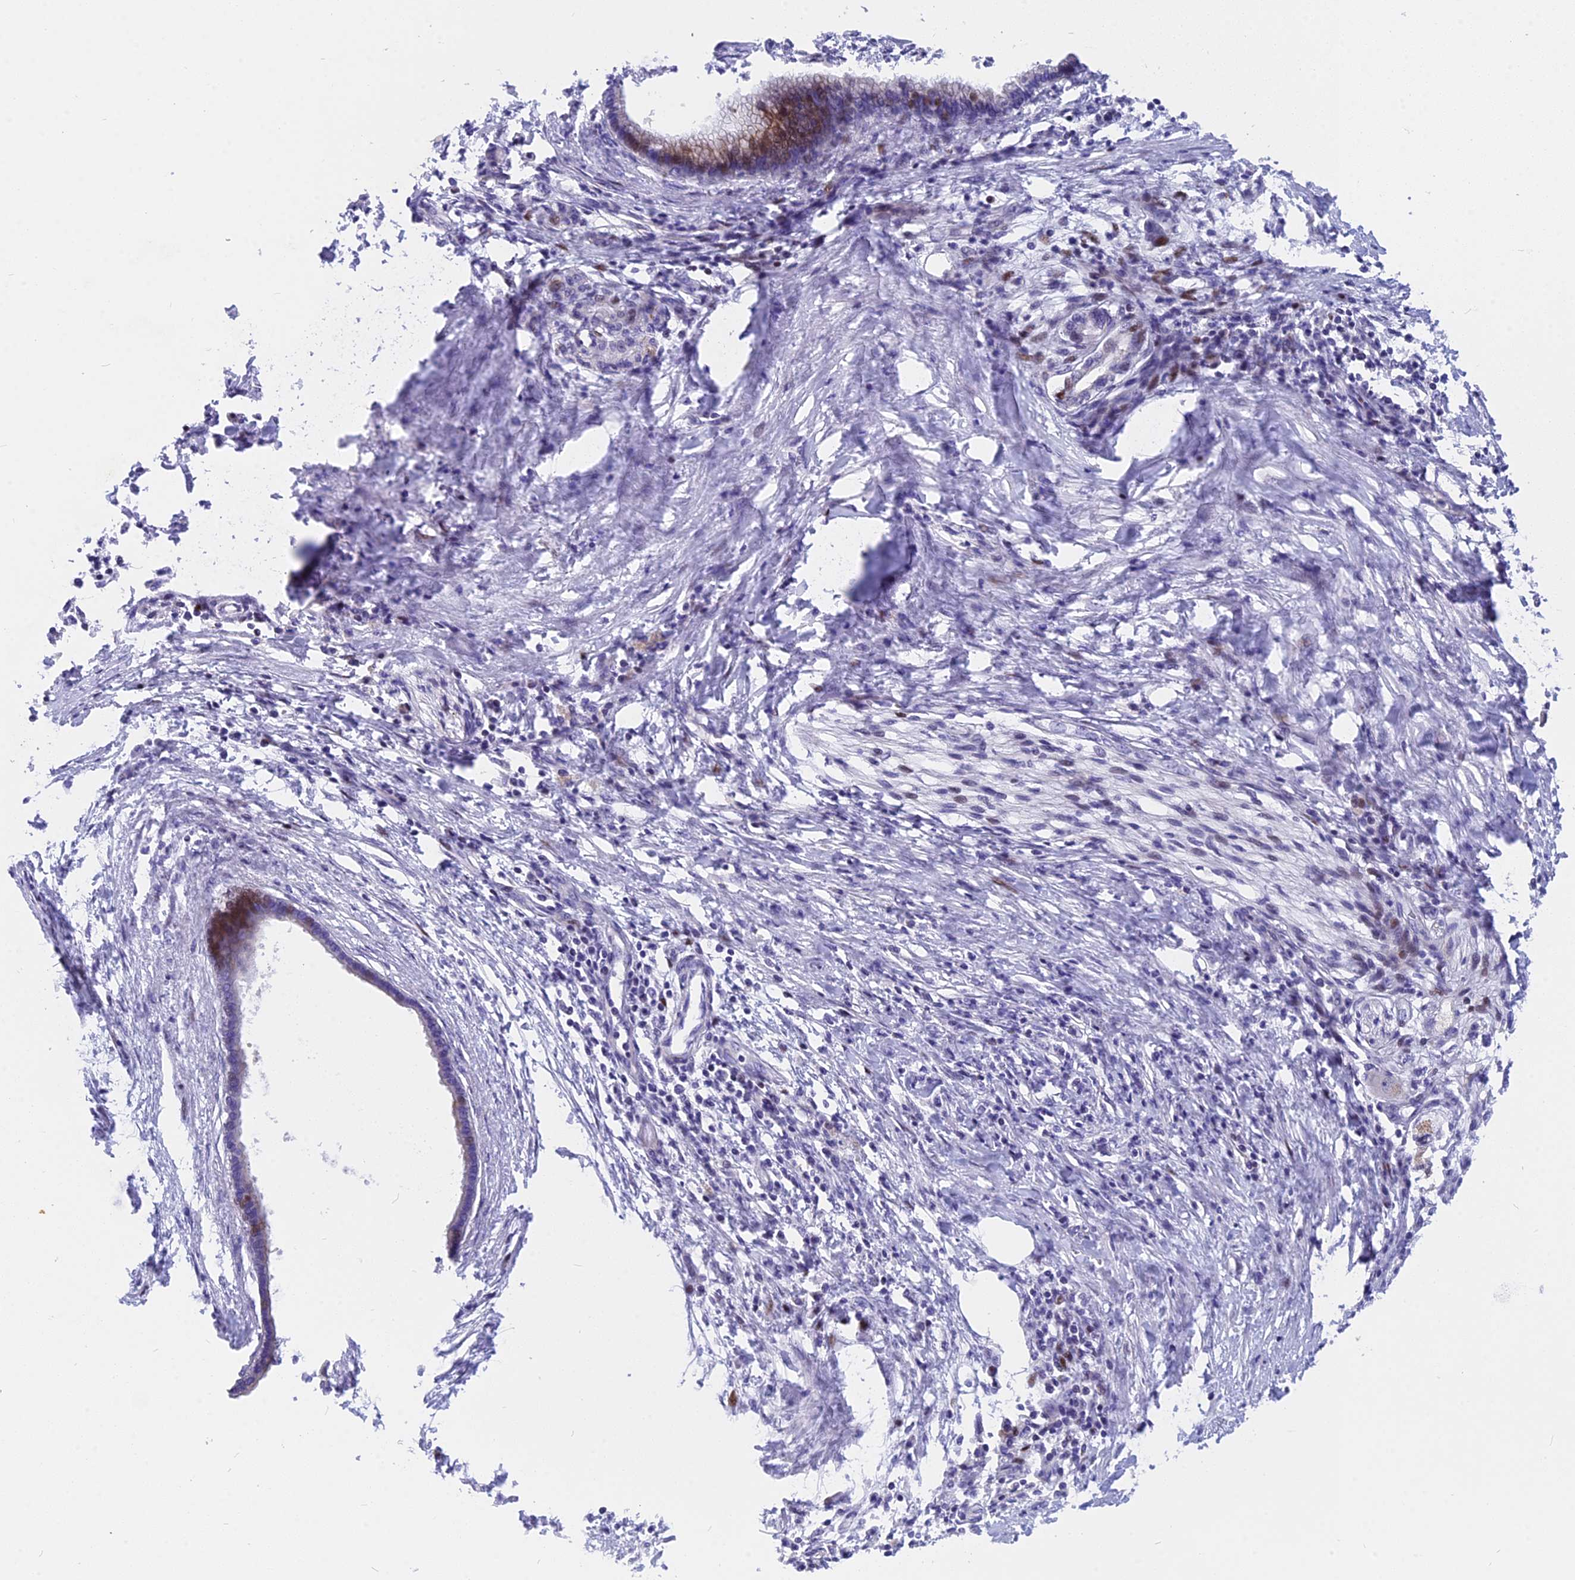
{"staining": {"intensity": "moderate", "quantity": "25%-75%", "location": "cytoplasmic/membranous,nuclear"}, "tissue": "pancreatic cancer", "cell_type": "Tumor cells", "image_type": "cancer", "snomed": [{"axis": "morphology", "description": "Adenocarcinoma, NOS"}, {"axis": "topography", "description": "Pancreas"}], "caption": "Brown immunohistochemical staining in pancreatic adenocarcinoma displays moderate cytoplasmic/membranous and nuclear expression in about 25%-75% of tumor cells.", "gene": "NKPD1", "patient": {"sex": "female", "age": 55}}